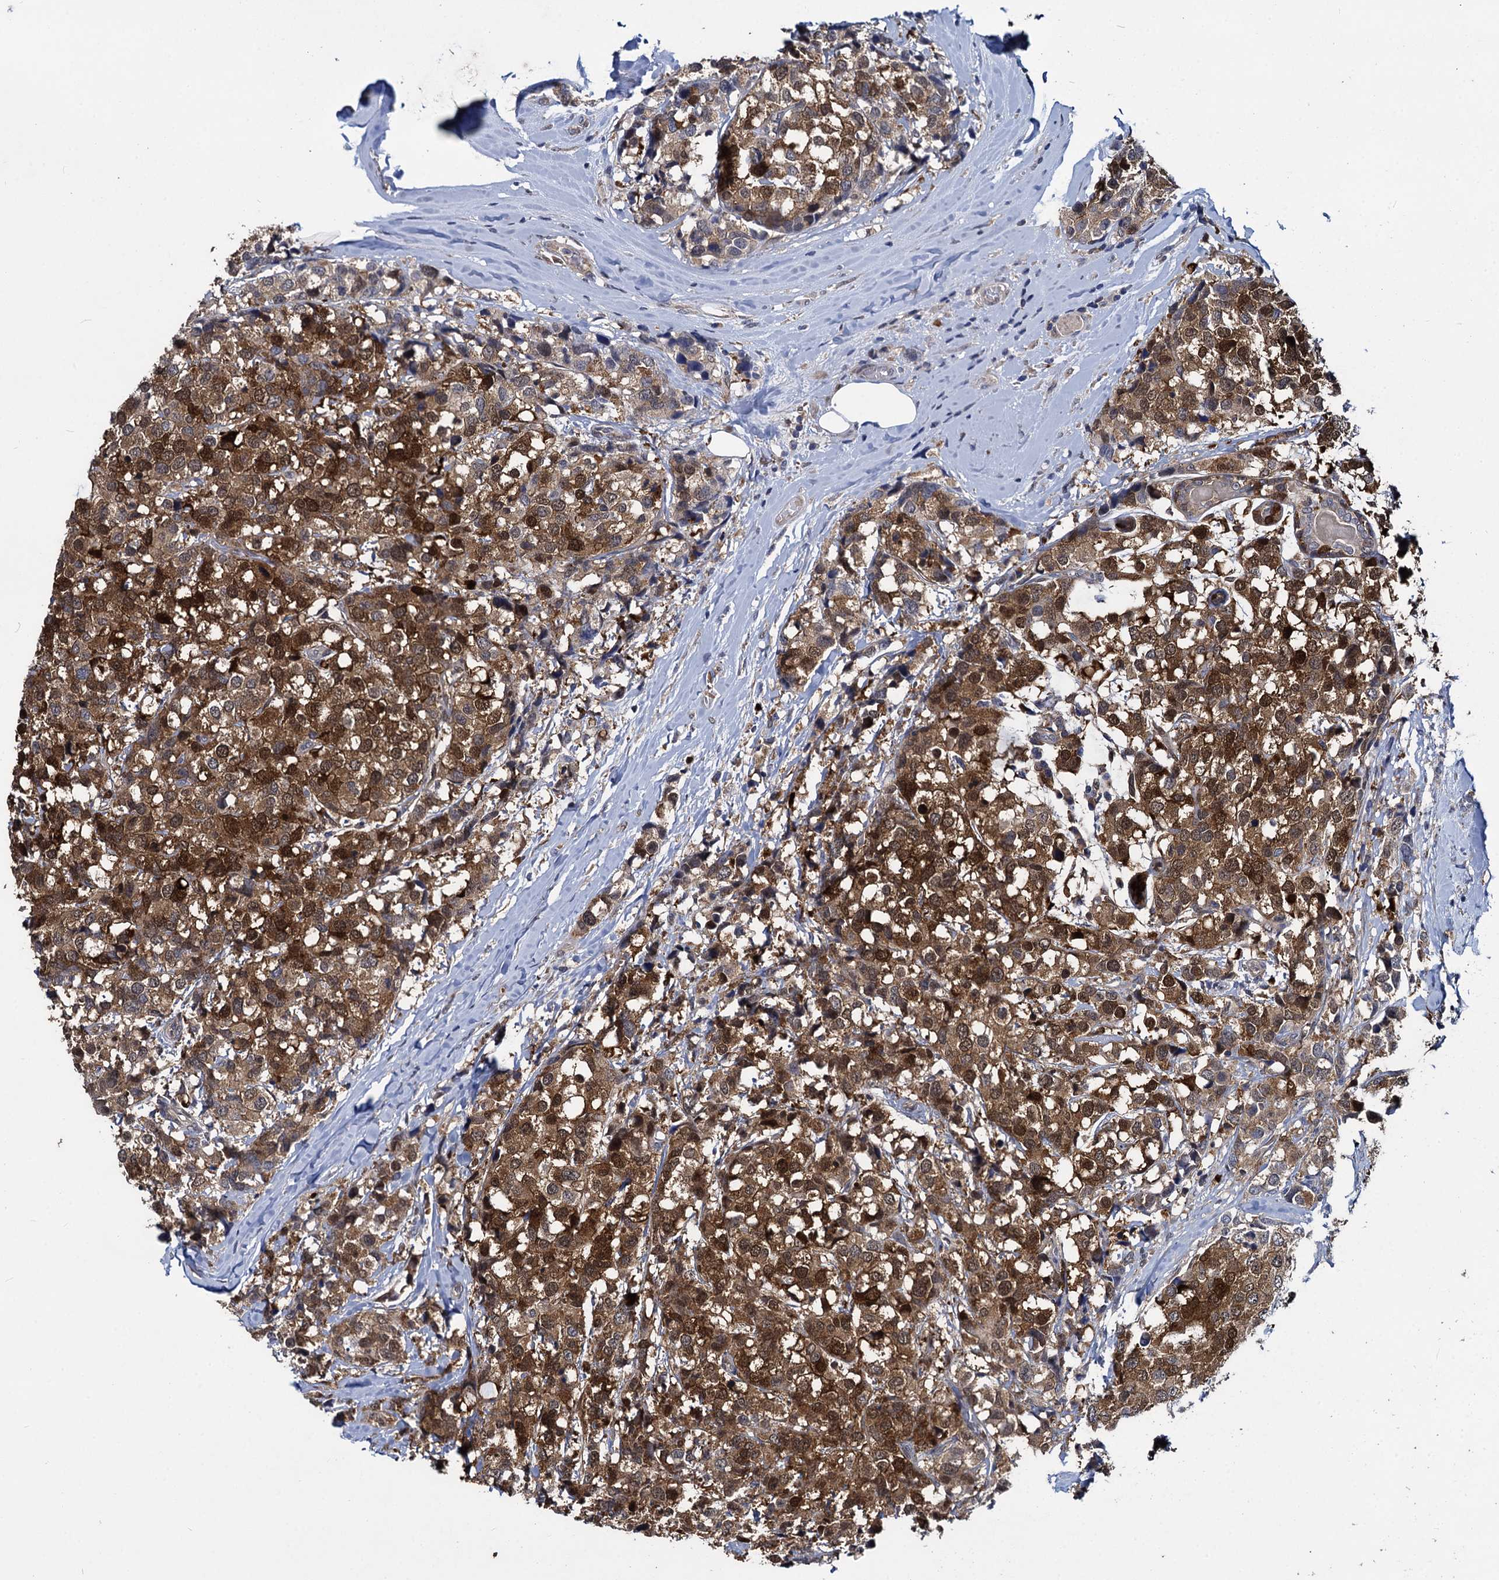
{"staining": {"intensity": "moderate", "quantity": ">75%", "location": "cytoplasmic/membranous"}, "tissue": "breast cancer", "cell_type": "Tumor cells", "image_type": "cancer", "snomed": [{"axis": "morphology", "description": "Lobular carcinoma"}, {"axis": "topography", "description": "Breast"}], "caption": "A medium amount of moderate cytoplasmic/membranous expression is appreciated in about >75% of tumor cells in breast cancer tissue. (DAB (3,3'-diaminobenzidine) = brown stain, brightfield microscopy at high magnification).", "gene": "GSTM3", "patient": {"sex": "female", "age": 59}}